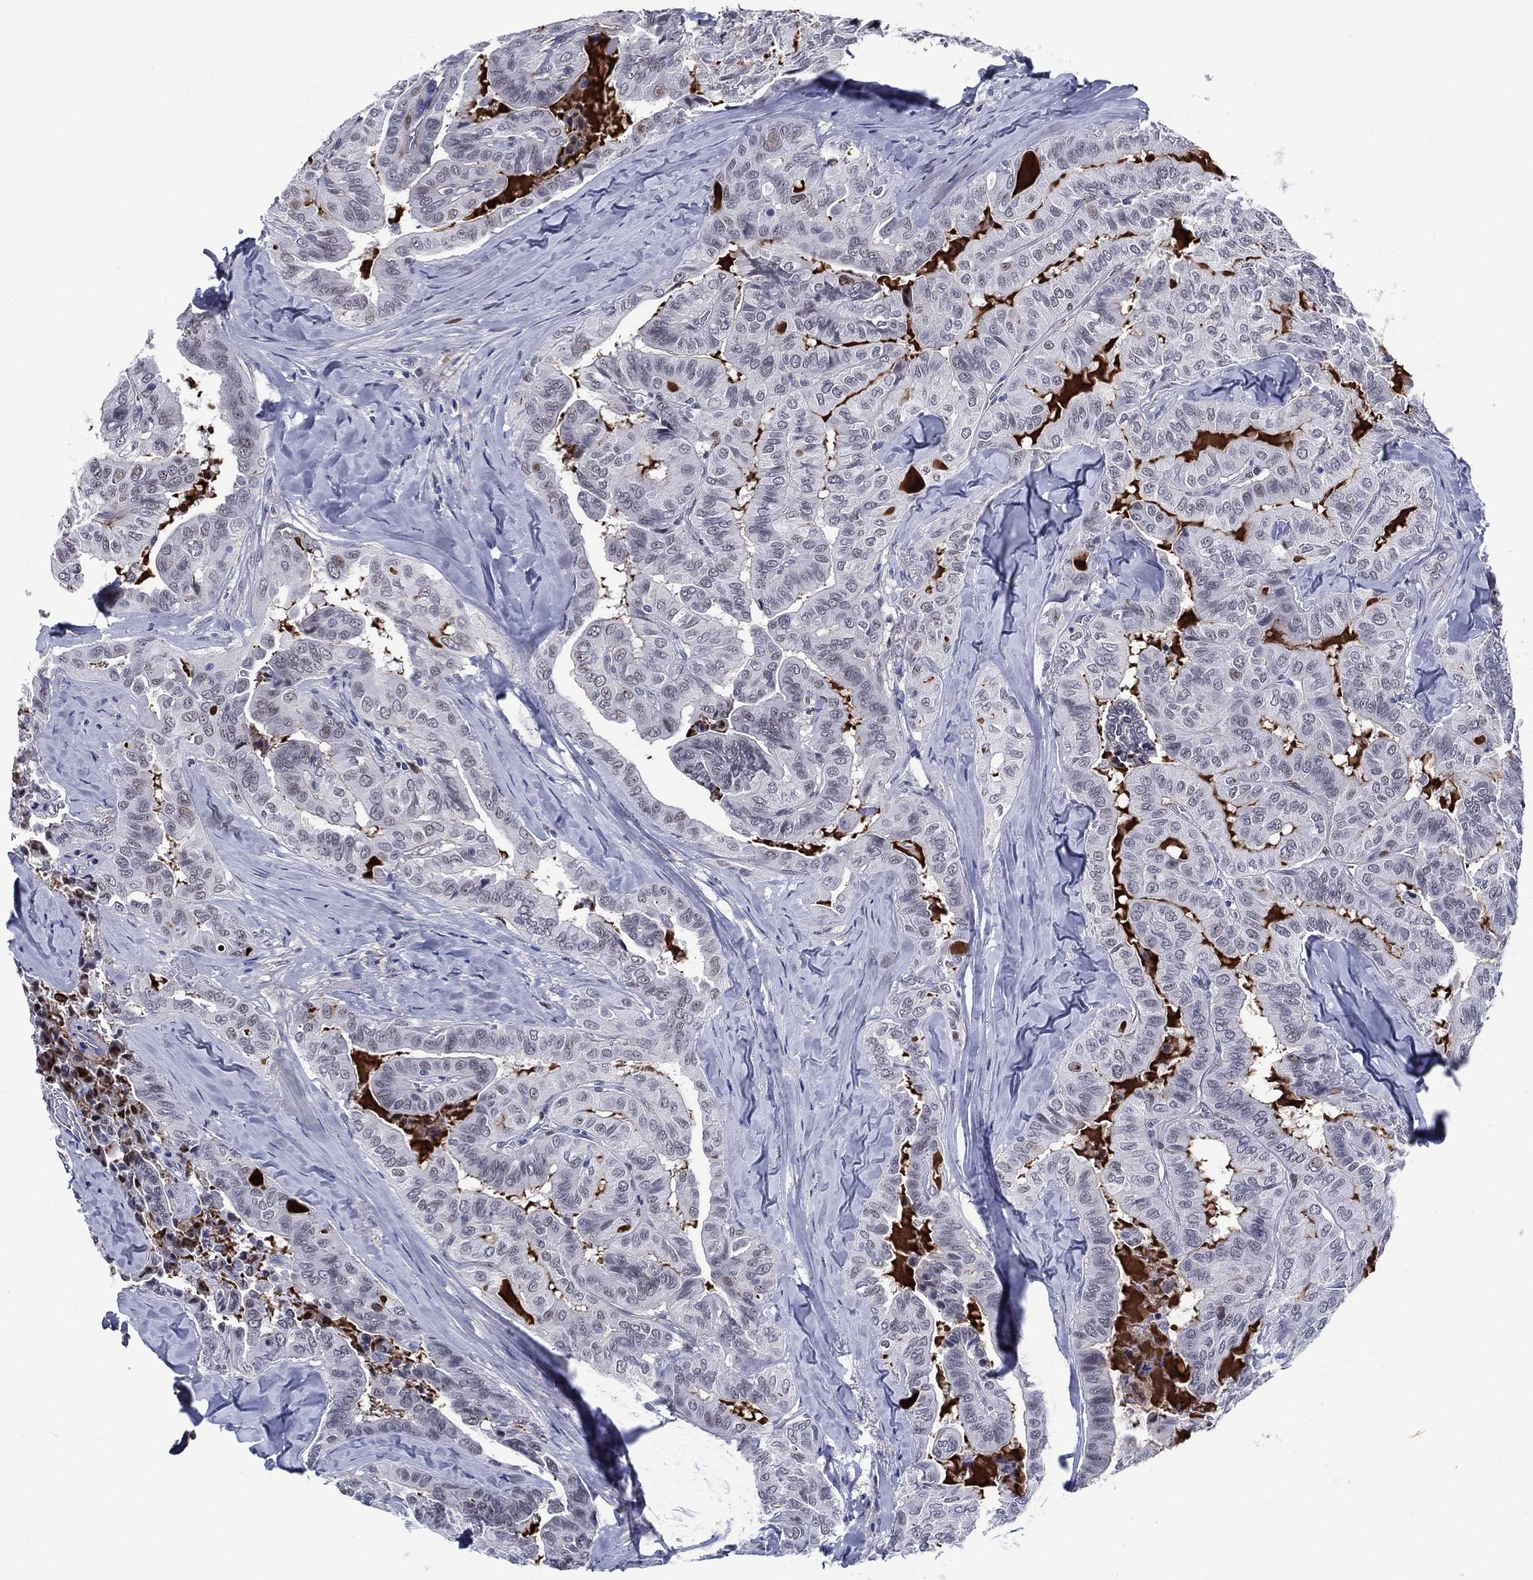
{"staining": {"intensity": "negative", "quantity": "none", "location": "none"}, "tissue": "thyroid cancer", "cell_type": "Tumor cells", "image_type": "cancer", "snomed": [{"axis": "morphology", "description": "Papillary adenocarcinoma, NOS"}, {"axis": "topography", "description": "Thyroid gland"}], "caption": "Tumor cells show no significant protein staining in thyroid papillary adenocarcinoma.", "gene": "GATA6", "patient": {"sex": "female", "age": 68}}